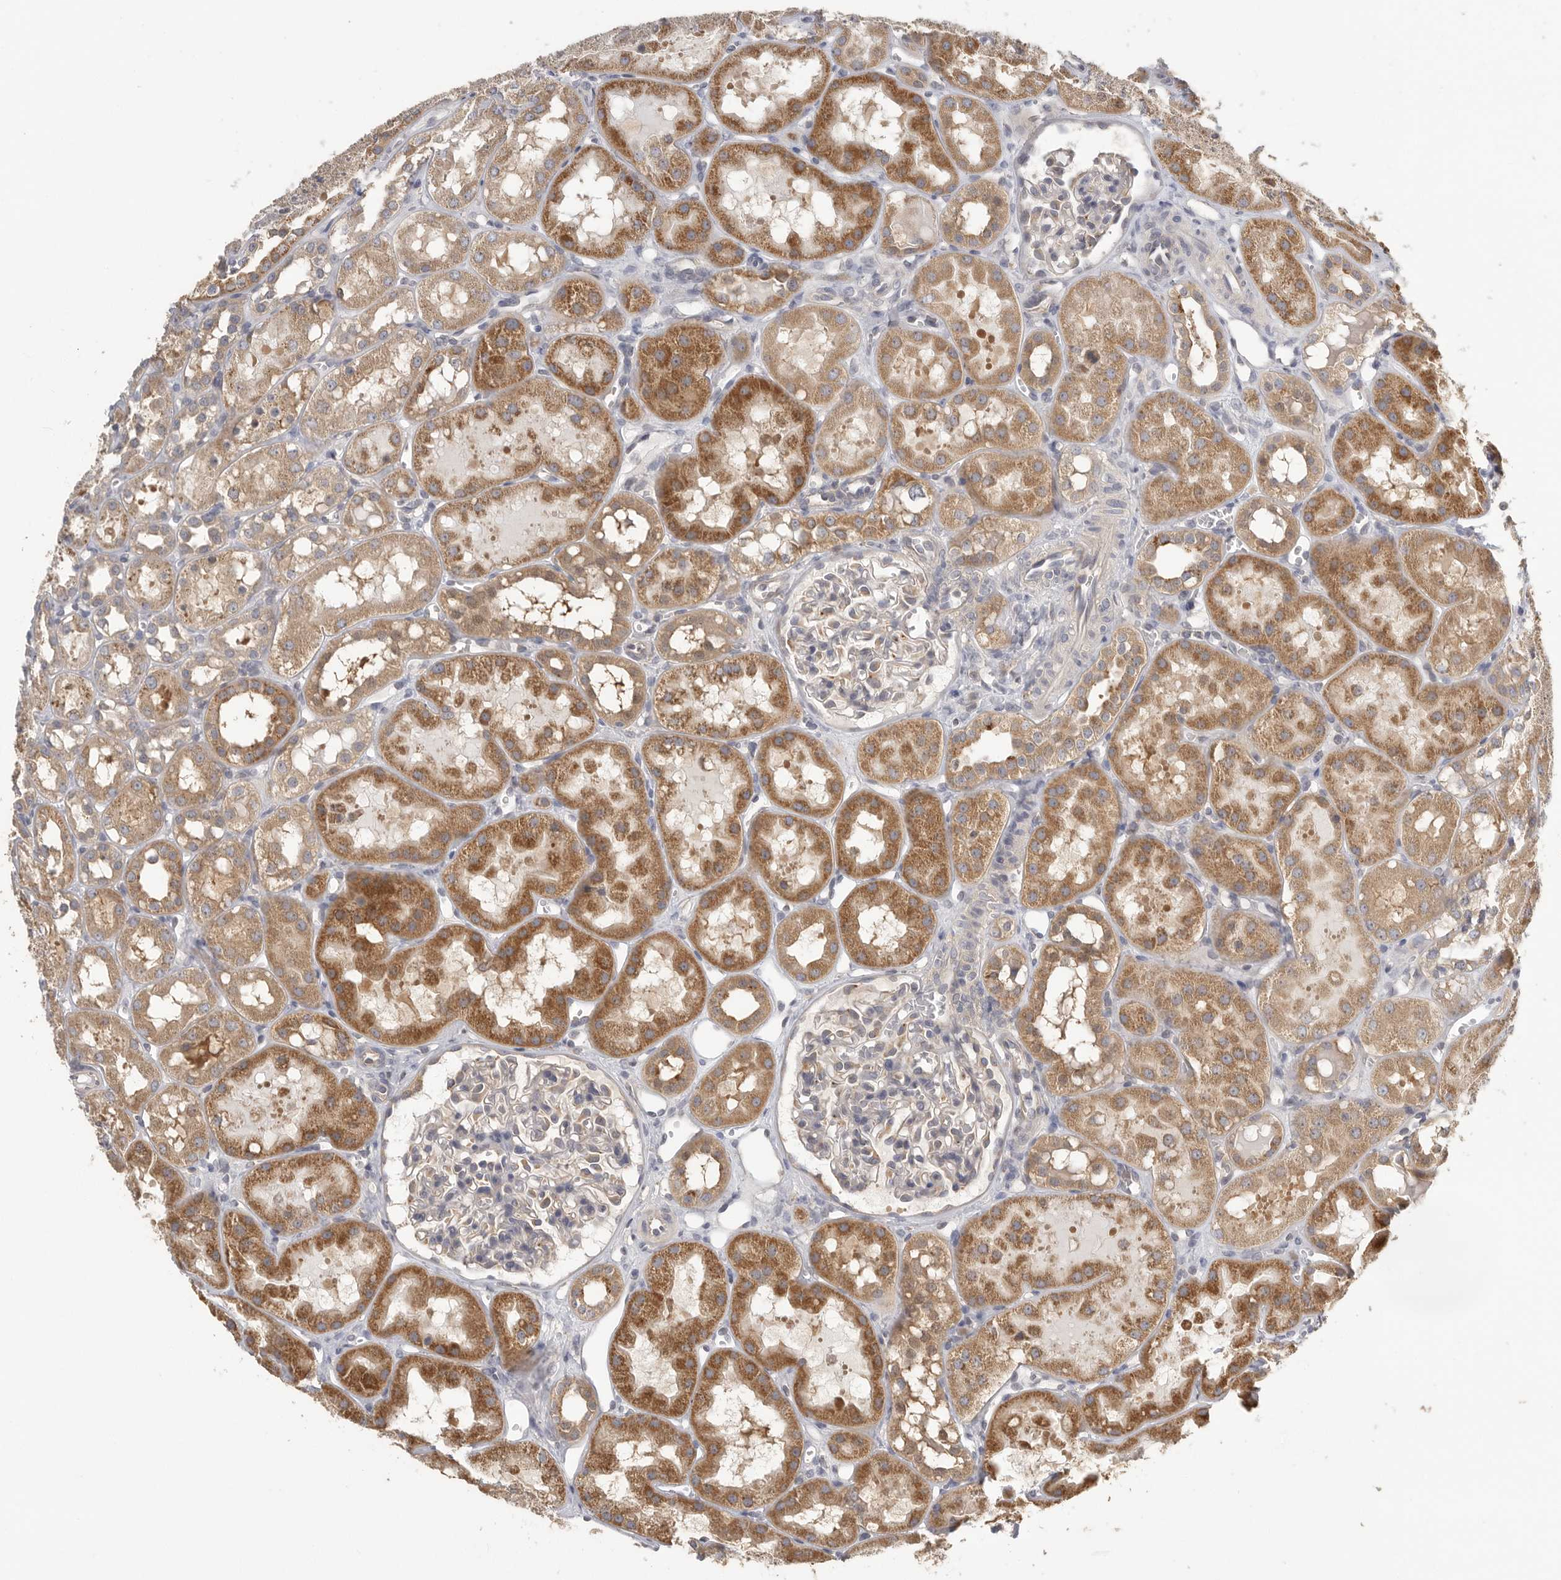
{"staining": {"intensity": "weak", "quantity": "<25%", "location": "cytoplasmic/membranous"}, "tissue": "kidney", "cell_type": "Cells in glomeruli", "image_type": "normal", "snomed": [{"axis": "morphology", "description": "Normal tissue, NOS"}, {"axis": "topography", "description": "Kidney"}], "caption": "Cells in glomeruli show no significant protein positivity in benign kidney.", "gene": "CCT8", "patient": {"sex": "male", "age": 16}}